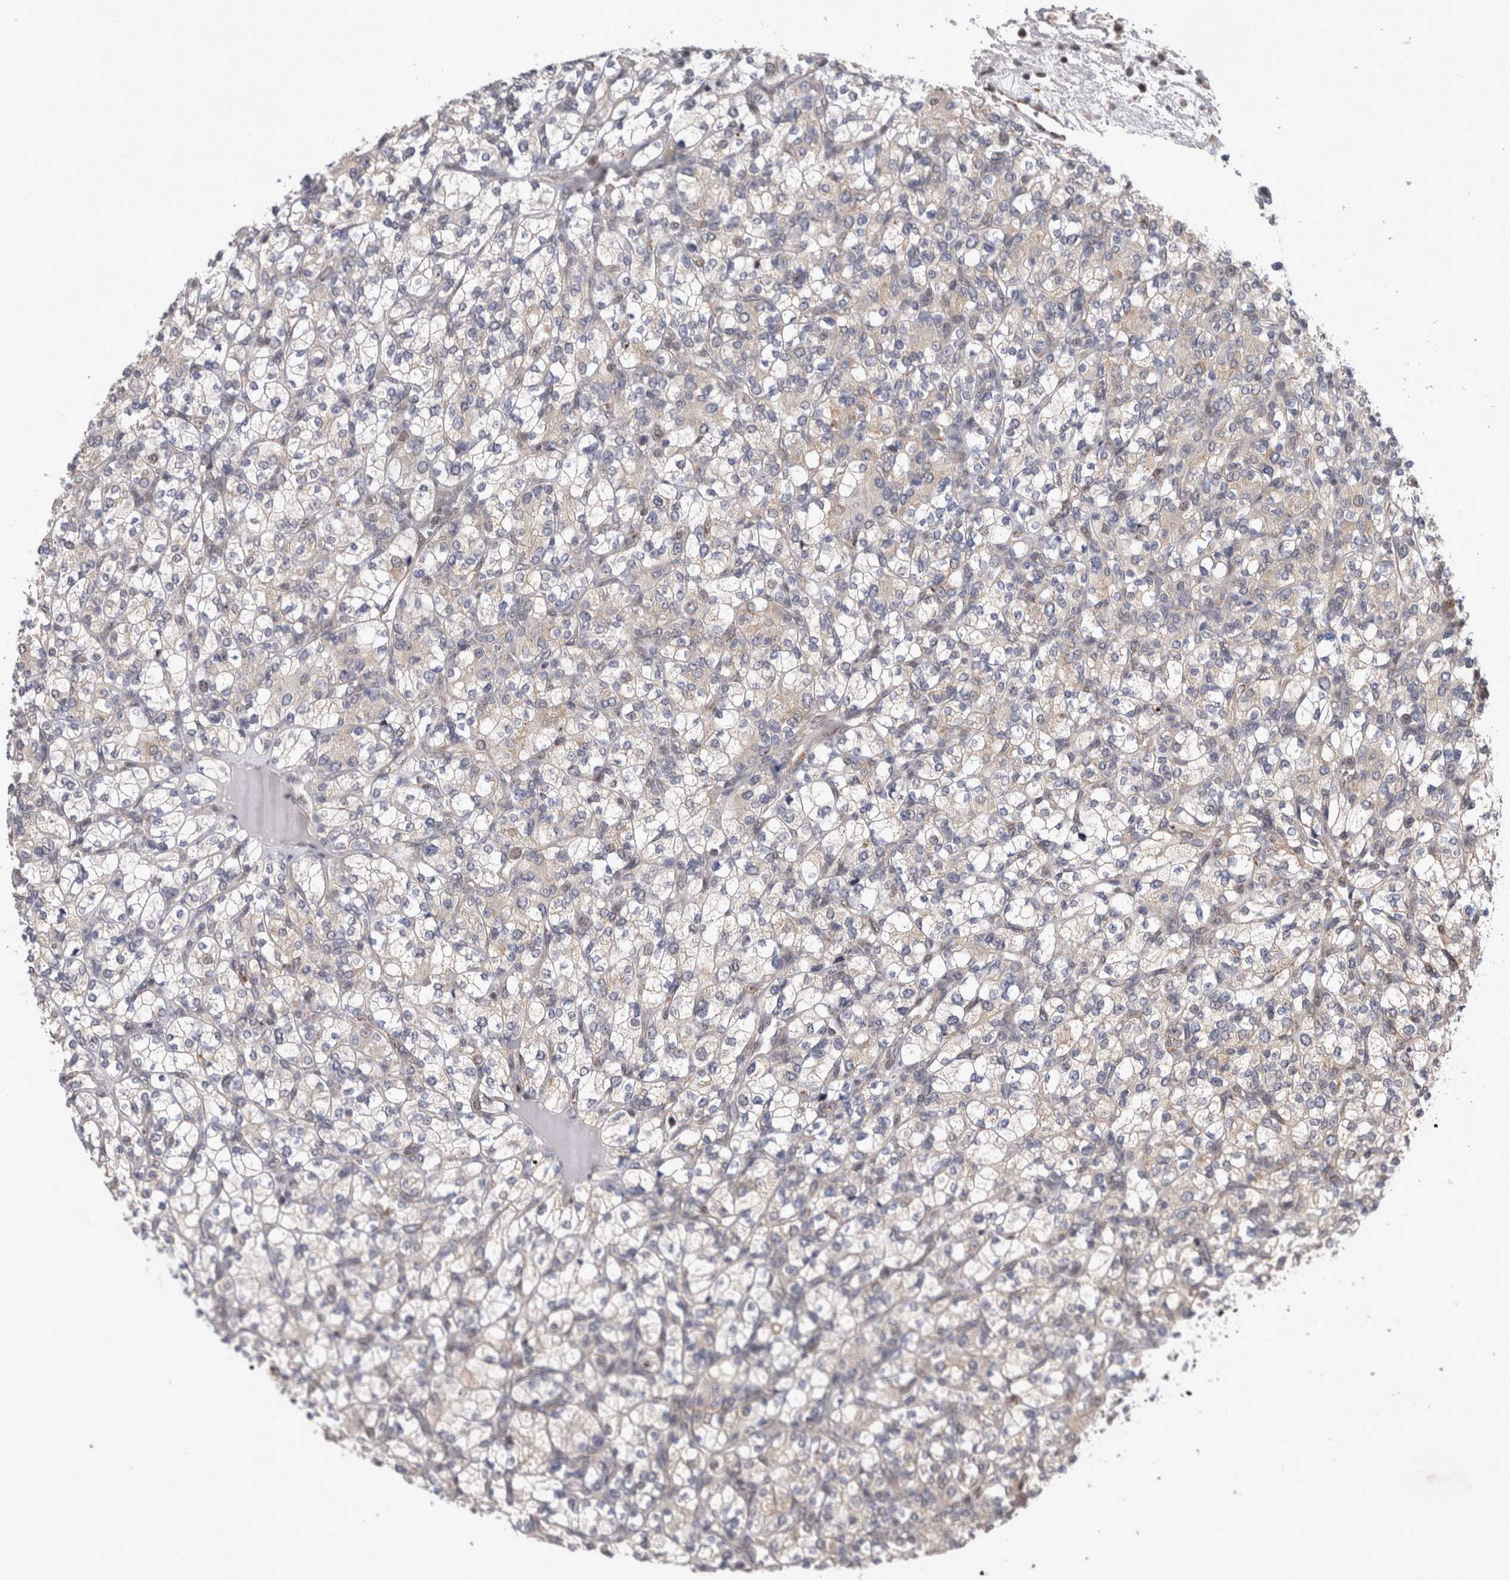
{"staining": {"intensity": "negative", "quantity": "none", "location": "none"}, "tissue": "renal cancer", "cell_type": "Tumor cells", "image_type": "cancer", "snomed": [{"axis": "morphology", "description": "Adenocarcinoma, NOS"}, {"axis": "topography", "description": "Kidney"}], "caption": "This is a micrograph of IHC staining of renal adenocarcinoma, which shows no positivity in tumor cells.", "gene": "MRPL37", "patient": {"sex": "male", "age": 77}}